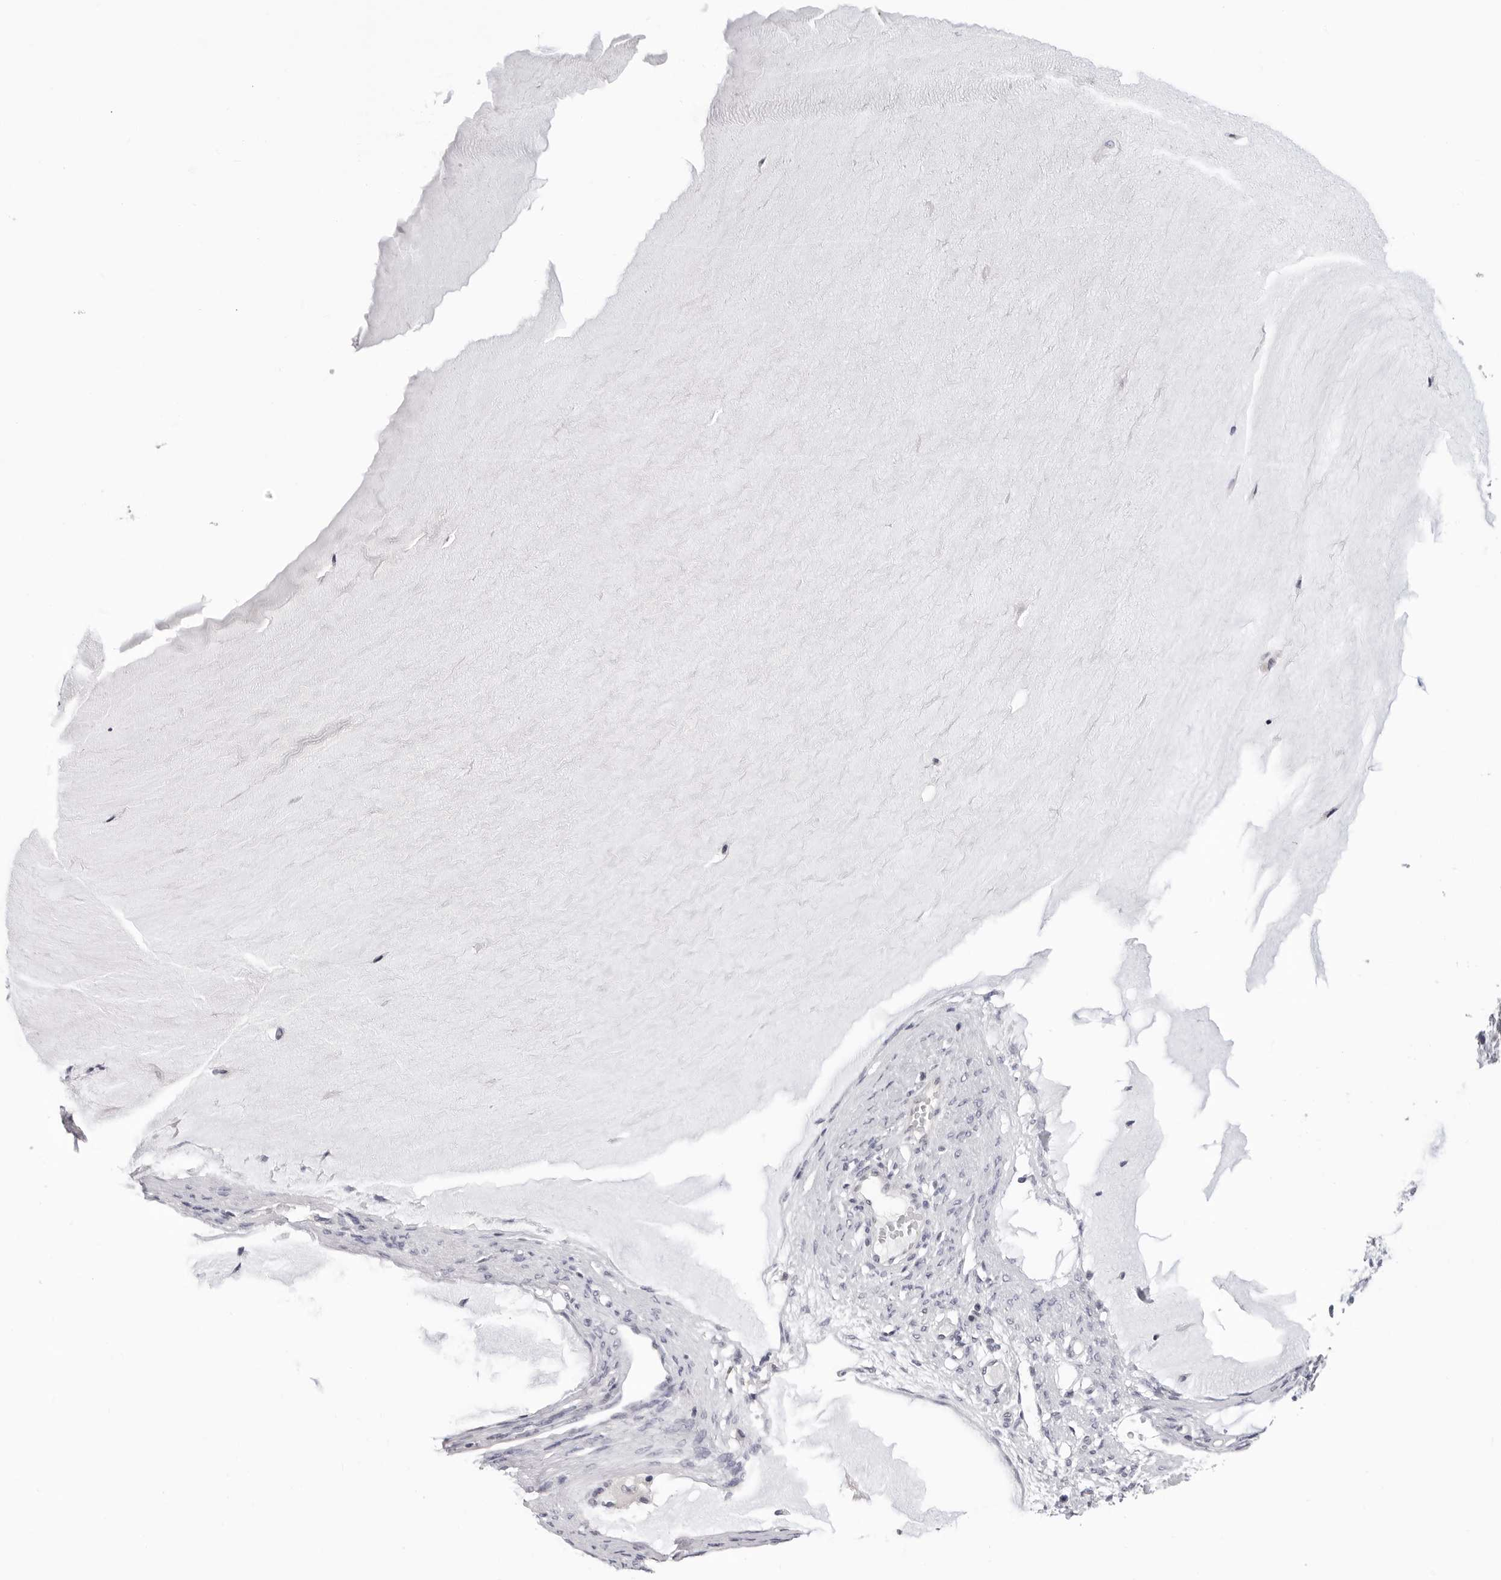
{"staining": {"intensity": "negative", "quantity": "none", "location": "none"}, "tissue": "ovarian cancer", "cell_type": "Tumor cells", "image_type": "cancer", "snomed": [{"axis": "morphology", "description": "Cystadenocarcinoma, mucinous, NOS"}, {"axis": "topography", "description": "Ovary"}], "caption": "Protein analysis of mucinous cystadenocarcinoma (ovarian) demonstrates no significant staining in tumor cells.", "gene": "TRMT13", "patient": {"sex": "female", "age": 61}}